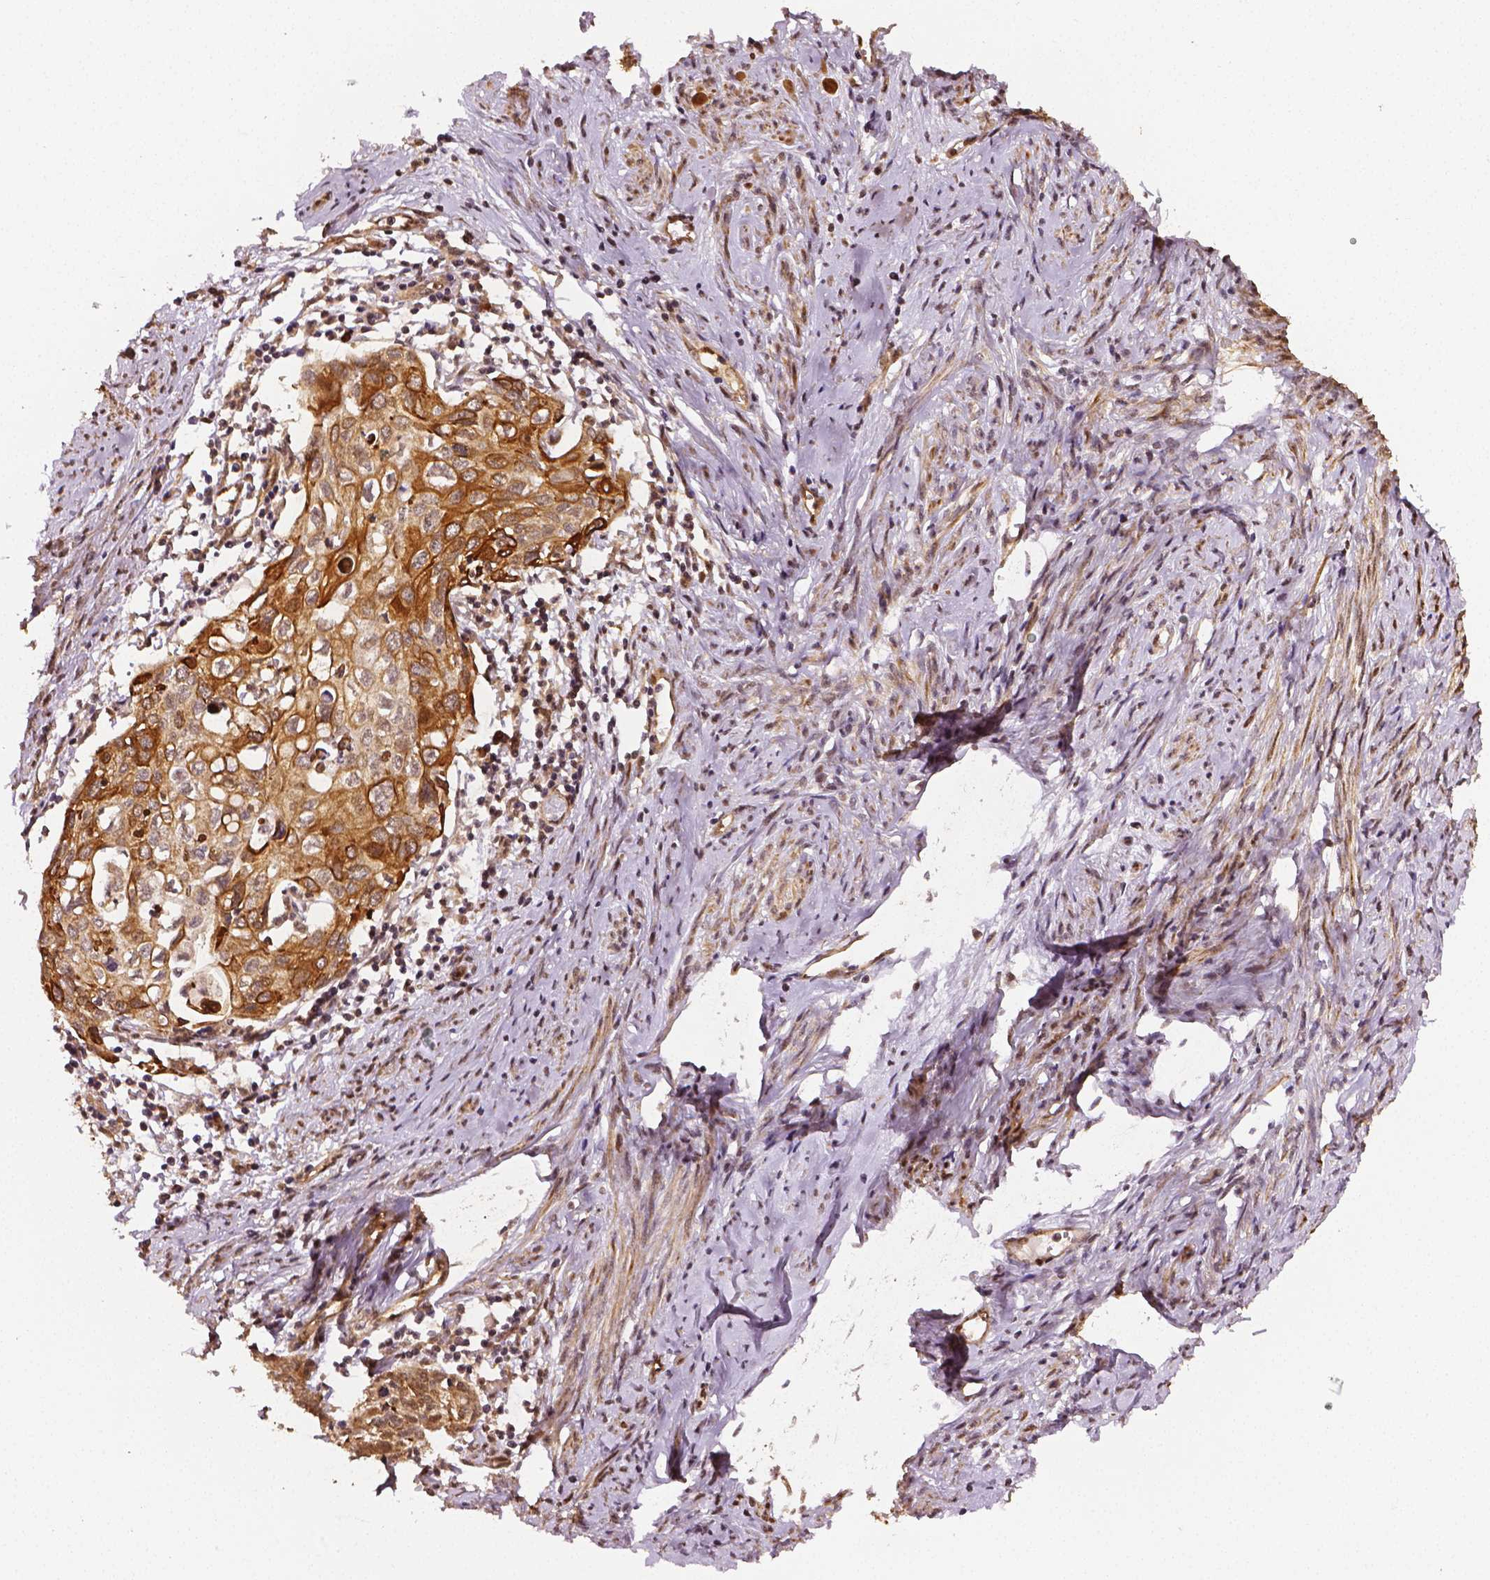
{"staining": {"intensity": "strong", "quantity": ">75%", "location": "cytoplasmic/membranous"}, "tissue": "cervical cancer", "cell_type": "Tumor cells", "image_type": "cancer", "snomed": [{"axis": "morphology", "description": "Squamous cell carcinoma, NOS"}, {"axis": "topography", "description": "Cervix"}], "caption": "Tumor cells display high levels of strong cytoplasmic/membranous staining in approximately >75% of cells in cervical cancer. The staining was performed using DAB (3,3'-diaminobenzidine), with brown indicating positive protein expression. Nuclei are stained blue with hematoxylin.", "gene": "STAT3", "patient": {"sex": "female", "age": 62}}